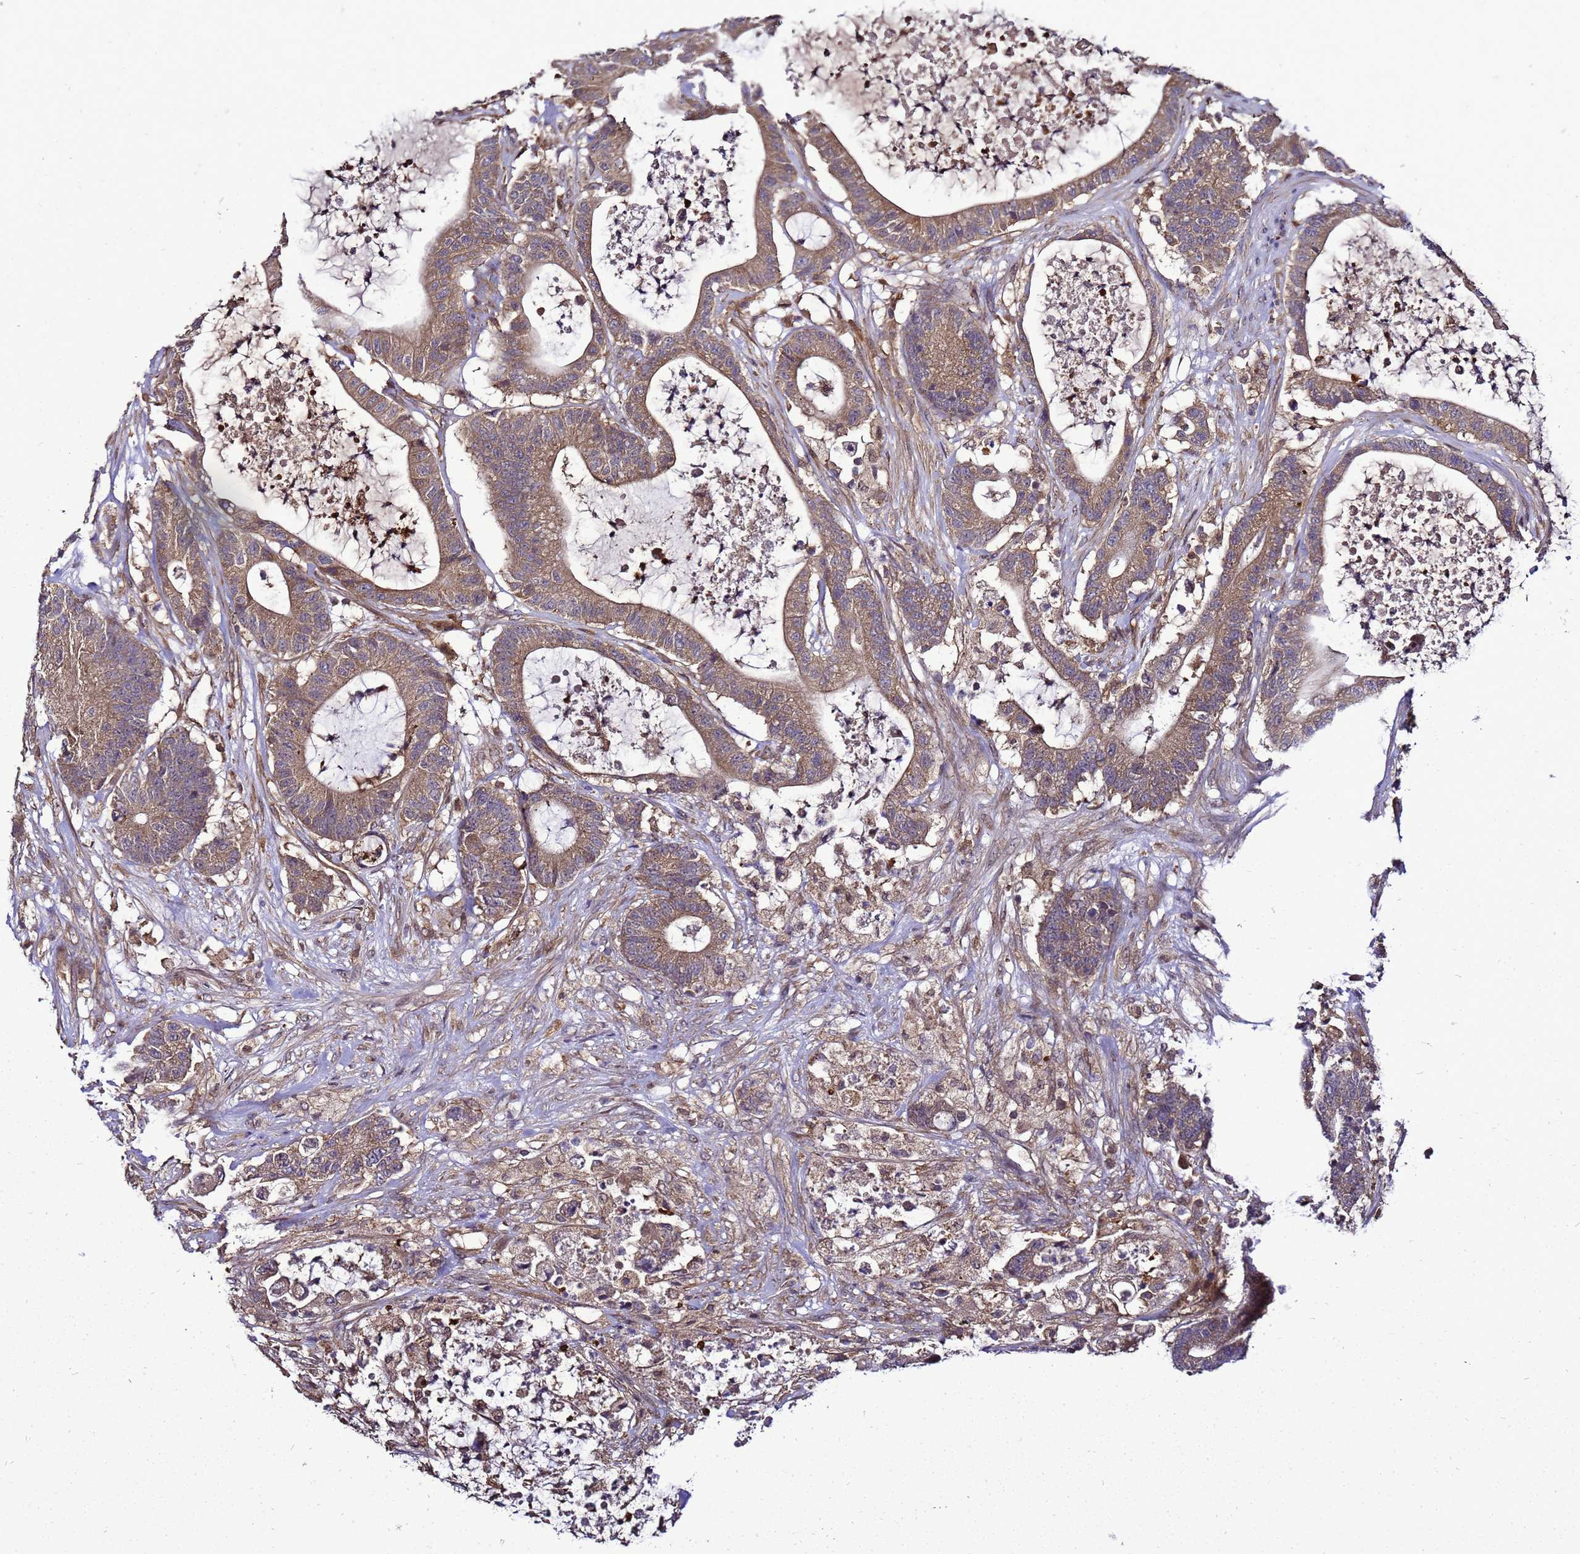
{"staining": {"intensity": "moderate", "quantity": ">75%", "location": "cytoplasmic/membranous"}, "tissue": "colorectal cancer", "cell_type": "Tumor cells", "image_type": "cancer", "snomed": [{"axis": "morphology", "description": "Adenocarcinoma, NOS"}, {"axis": "topography", "description": "Colon"}], "caption": "IHC (DAB) staining of colorectal cancer (adenocarcinoma) exhibits moderate cytoplasmic/membranous protein staining in approximately >75% of tumor cells.", "gene": "TRABD", "patient": {"sex": "female", "age": 84}}